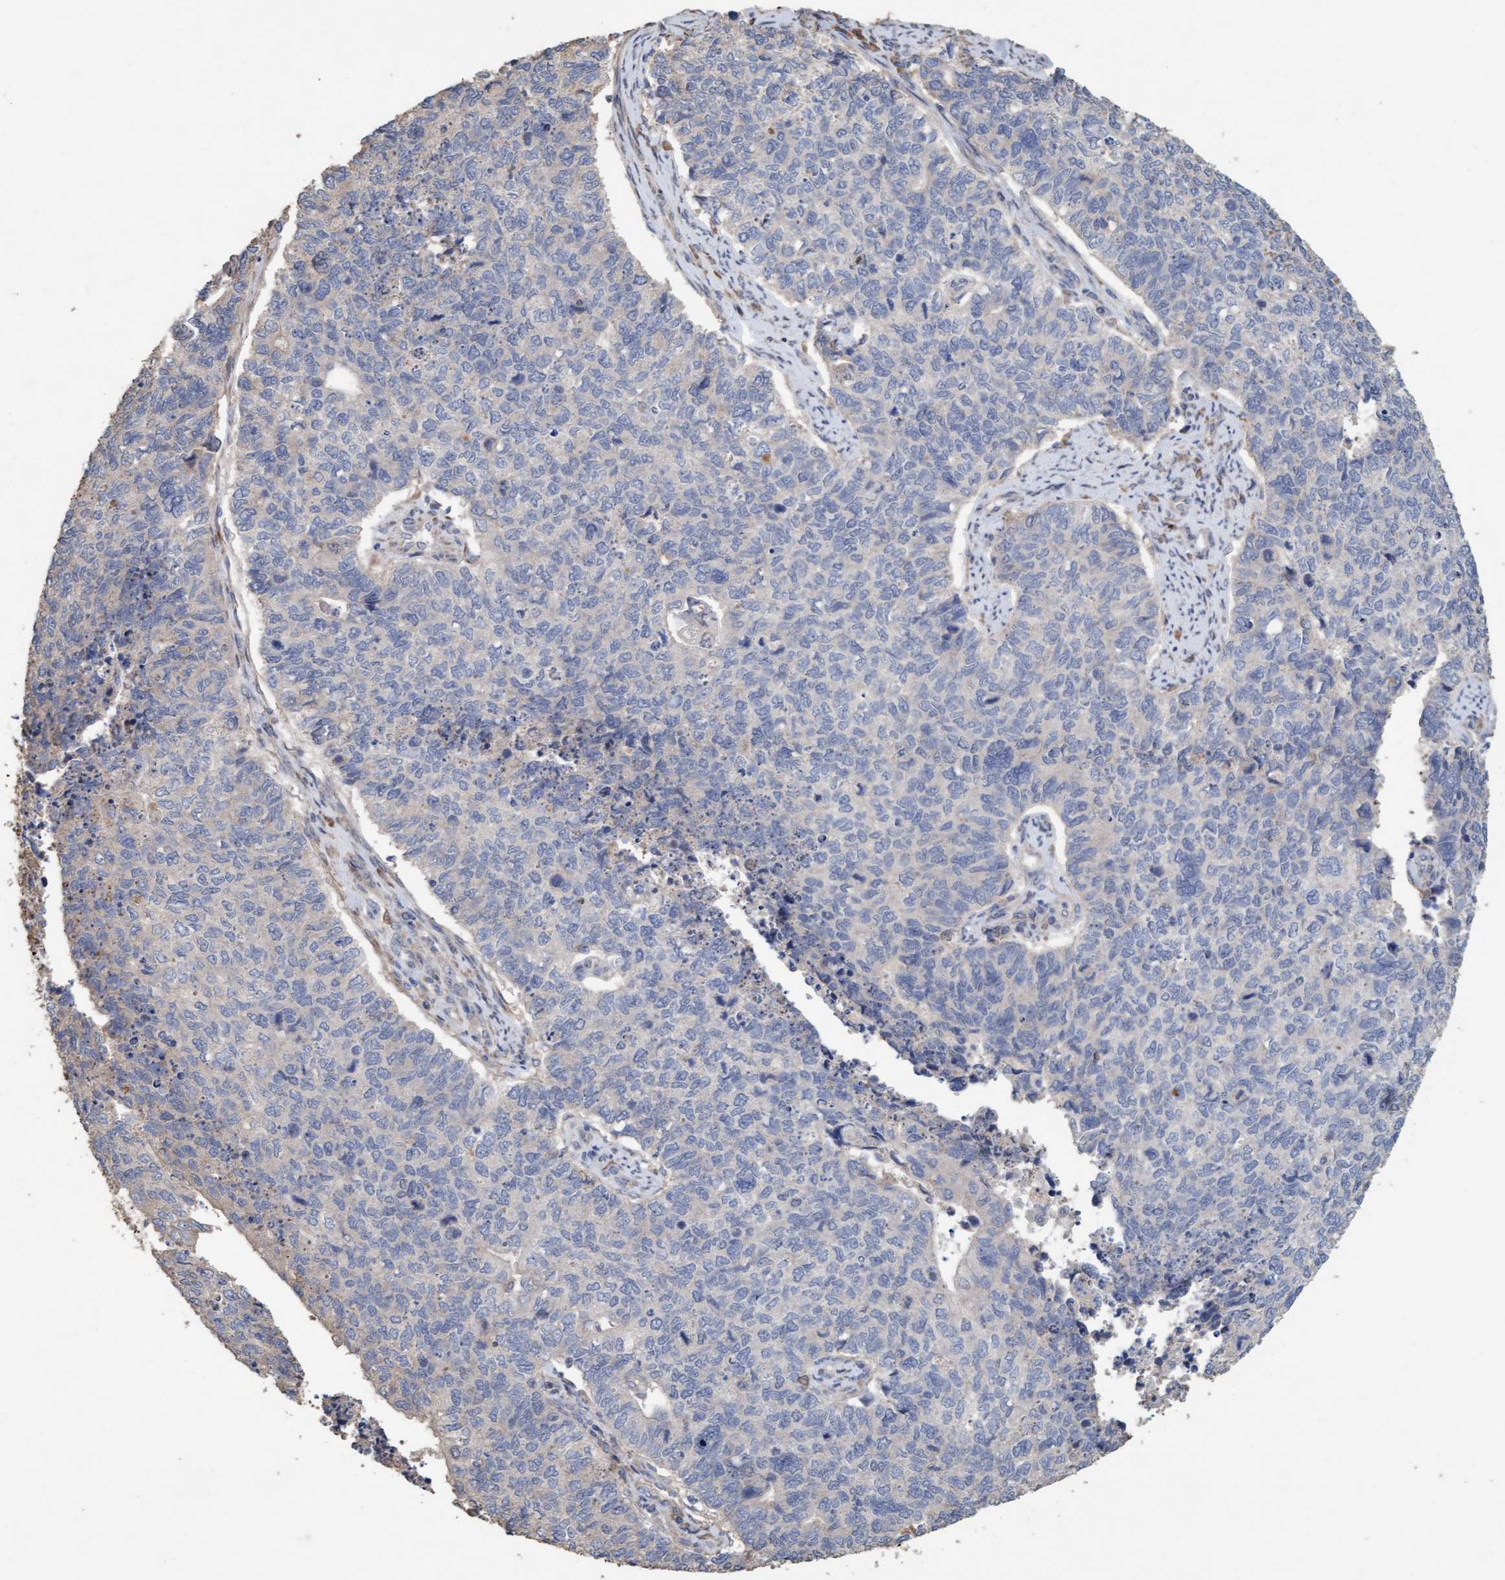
{"staining": {"intensity": "negative", "quantity": "none", "location": "none"}, "tissue": "cervical cancer", "cell_type": "Tumor cells", "image_type": "cancer", "snomed": [{"axis": "morphology", "description": "Squamous cell carcinoma, NOS"}, {"axis": "topography", "description": "Cervix"}], "caption": "Cervical squamous cell carcinoma stained for a protein using immunohistochemistry (IHC) exhibits no expression tumor cells.", "gene": "LONRF1", "patient": {"sex": "female", "age": 63}}